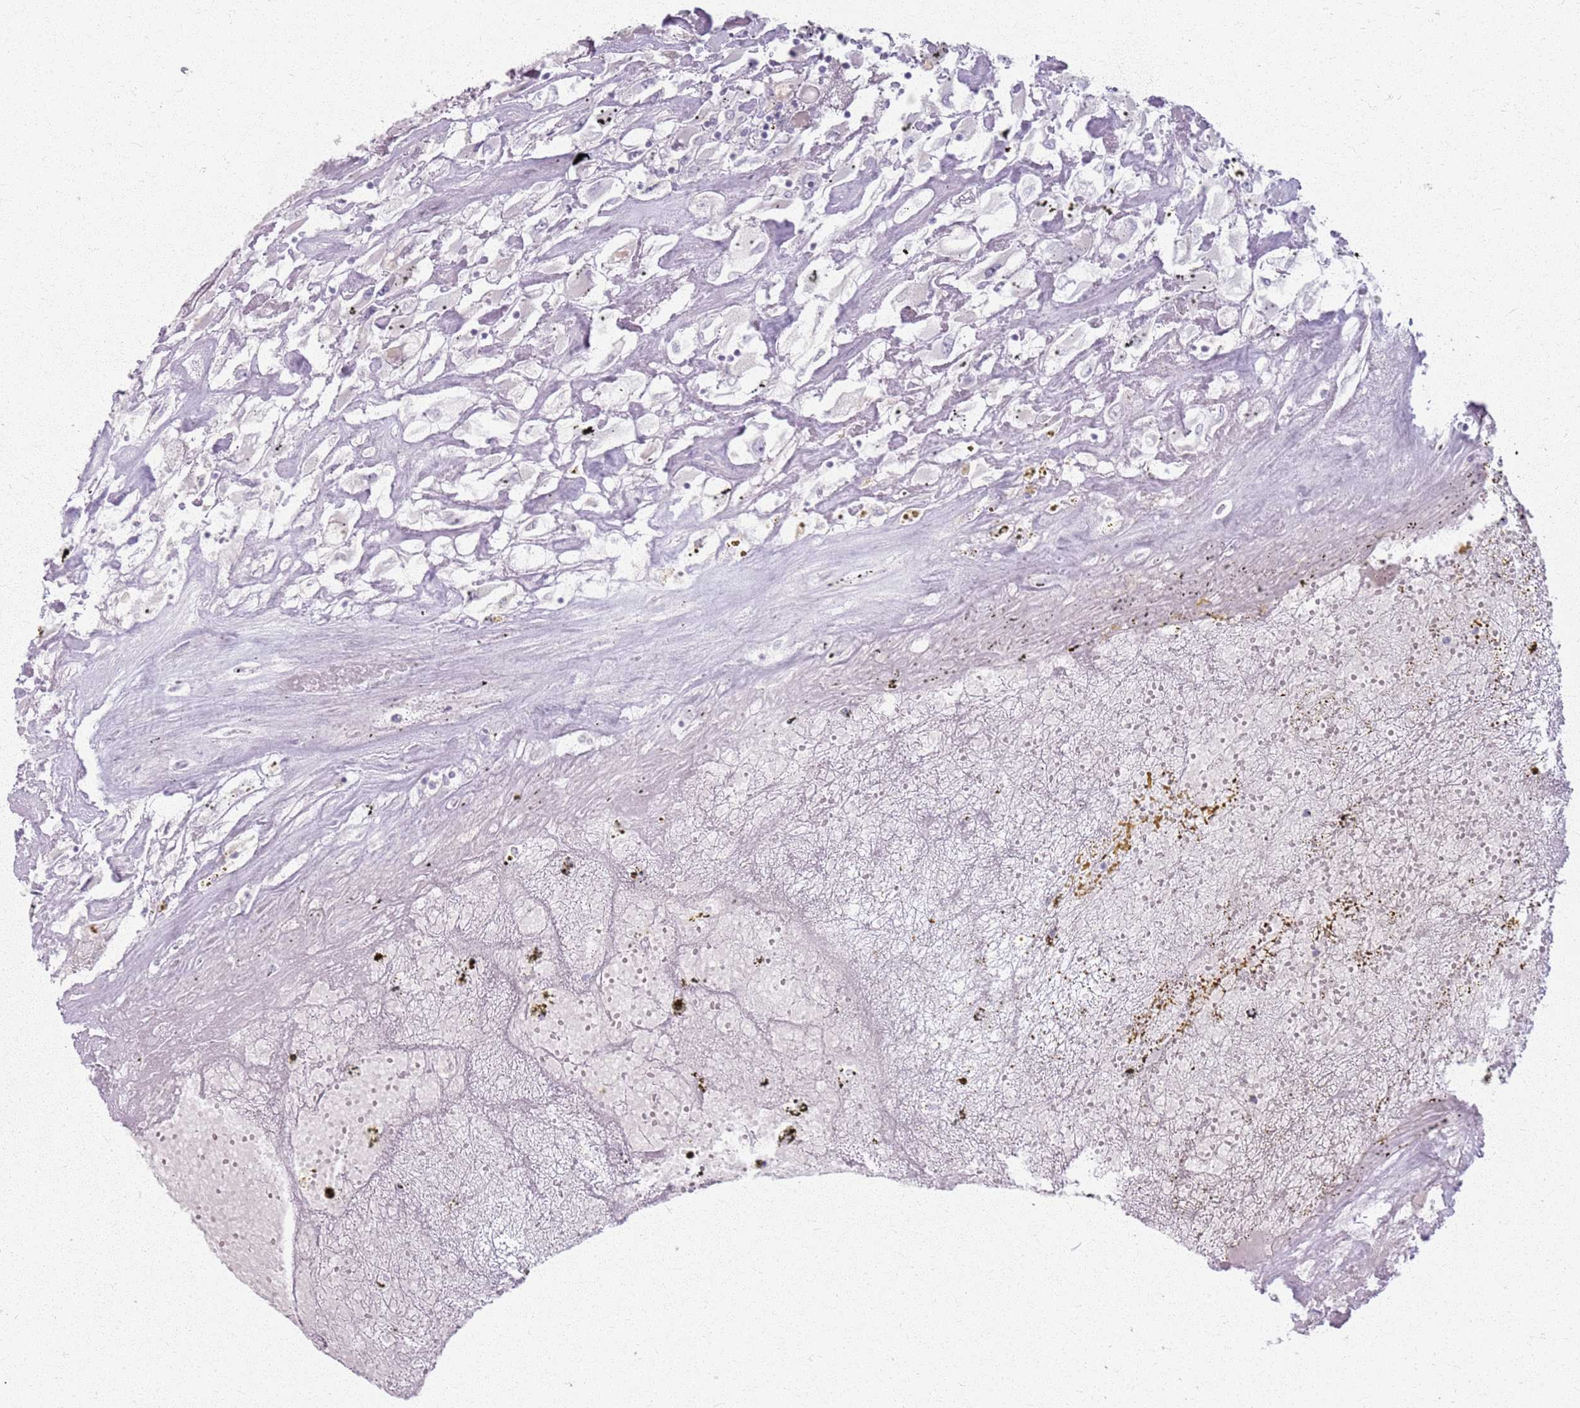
{"staining": {"intensity": "negative", "quantity": "none", "location": "none"}, "tissue": "renal cancer", "cell_type": "Tumor cells", "image_type": "cancer", "snomed": [{"axis": "morphology", "description": "Adenocarcinoma, NOS"}, {"axis": "topography", "description": "Kidney"}], "caption": "Immunohistochemistry micrograph of renal cancer stained for a protein (brown), which demonstrates no staining in tumor cells. (Brightfield microscopy of DAB IHC at high magnification).", "gene": "CRIPT", "patient": {"sex": "female", "age": 52}}